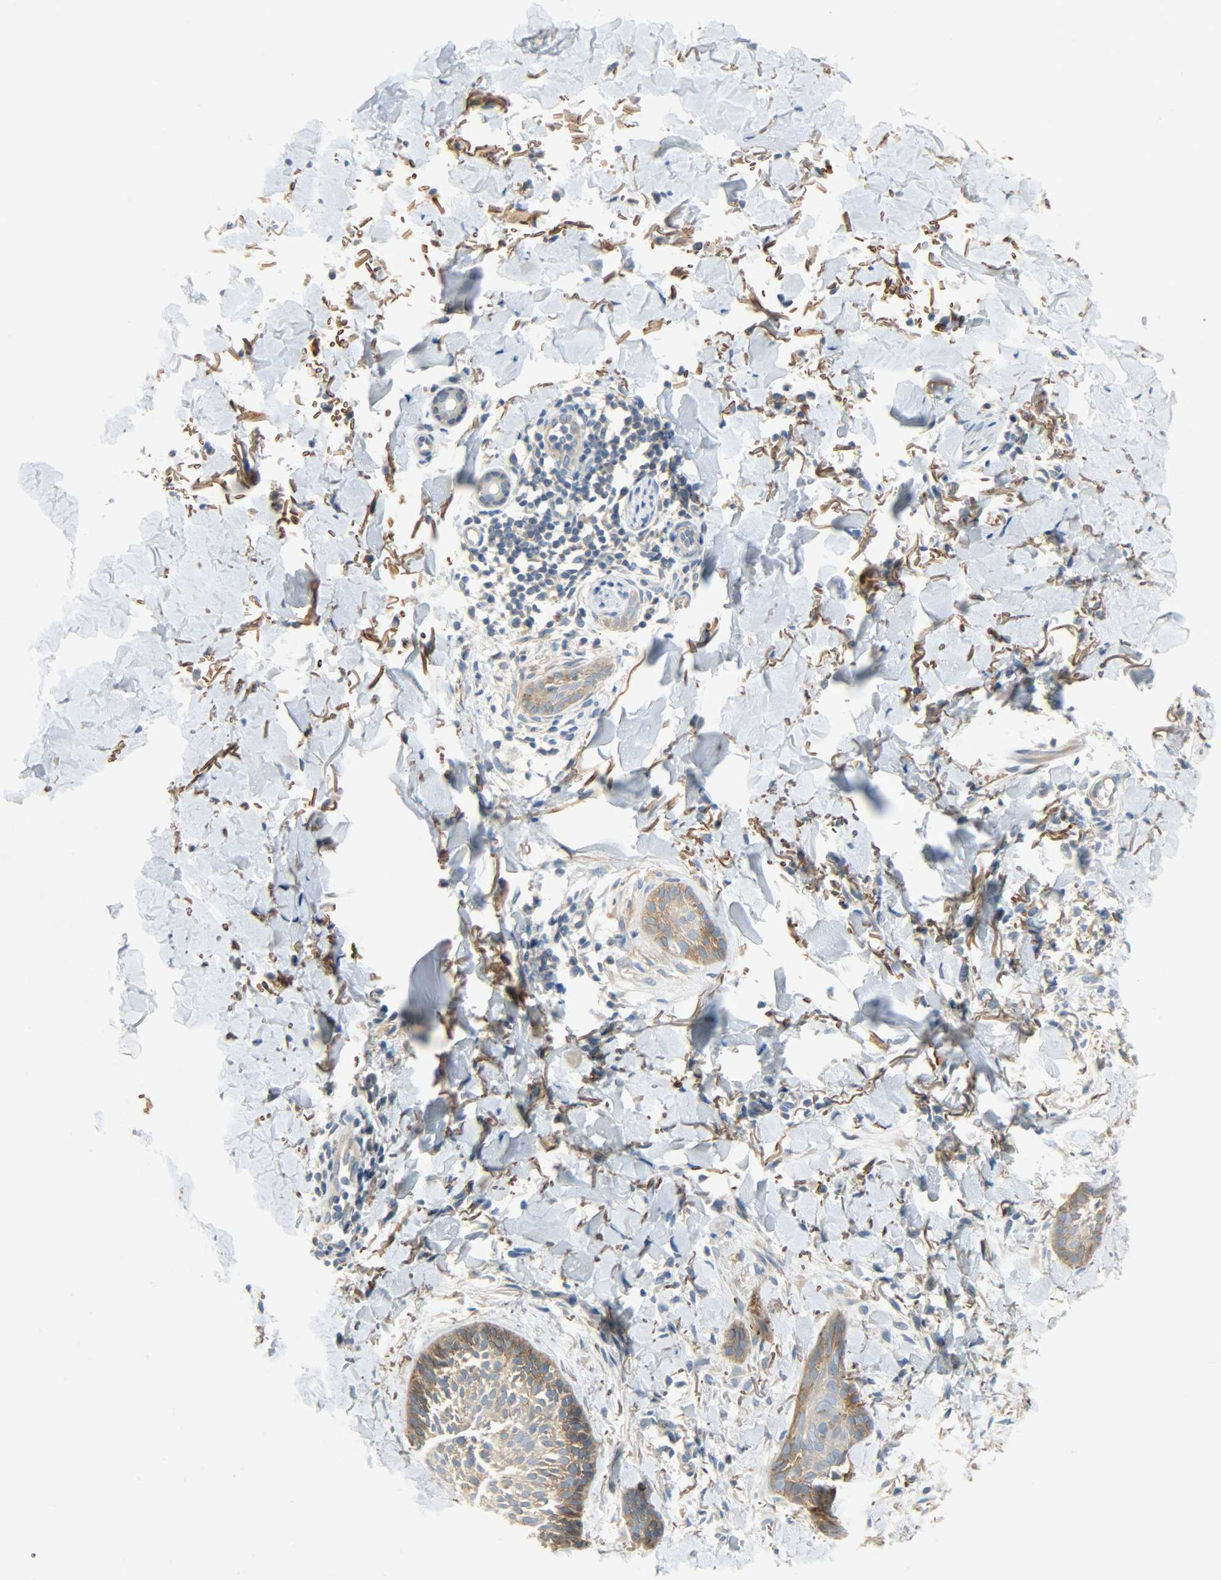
{"staining": {"intensity": "moderate", "quantity": ">75%", "location": "cytoplasmic/membranous"}, "tissue": "skin cancer", "cell_type": "Tumor cells", "image_type": "cancer", "snomed": [{"axis": "morphology", "description": "Normal tissue, NOS"}, {"axis": "morphology", "description": "Basal cell carcinoma"}, {"axis": "topography", "description": "Skin"}], "caption": "Protein staining shows moderate cytoplasmic/membranous expression in approximately >75% of tumor cells in skin cancer. The protein is shown in brown color, while the nuclei are stained blue.", "gene": "DSG2", "patient": {"sex": "male", "age": 71}}